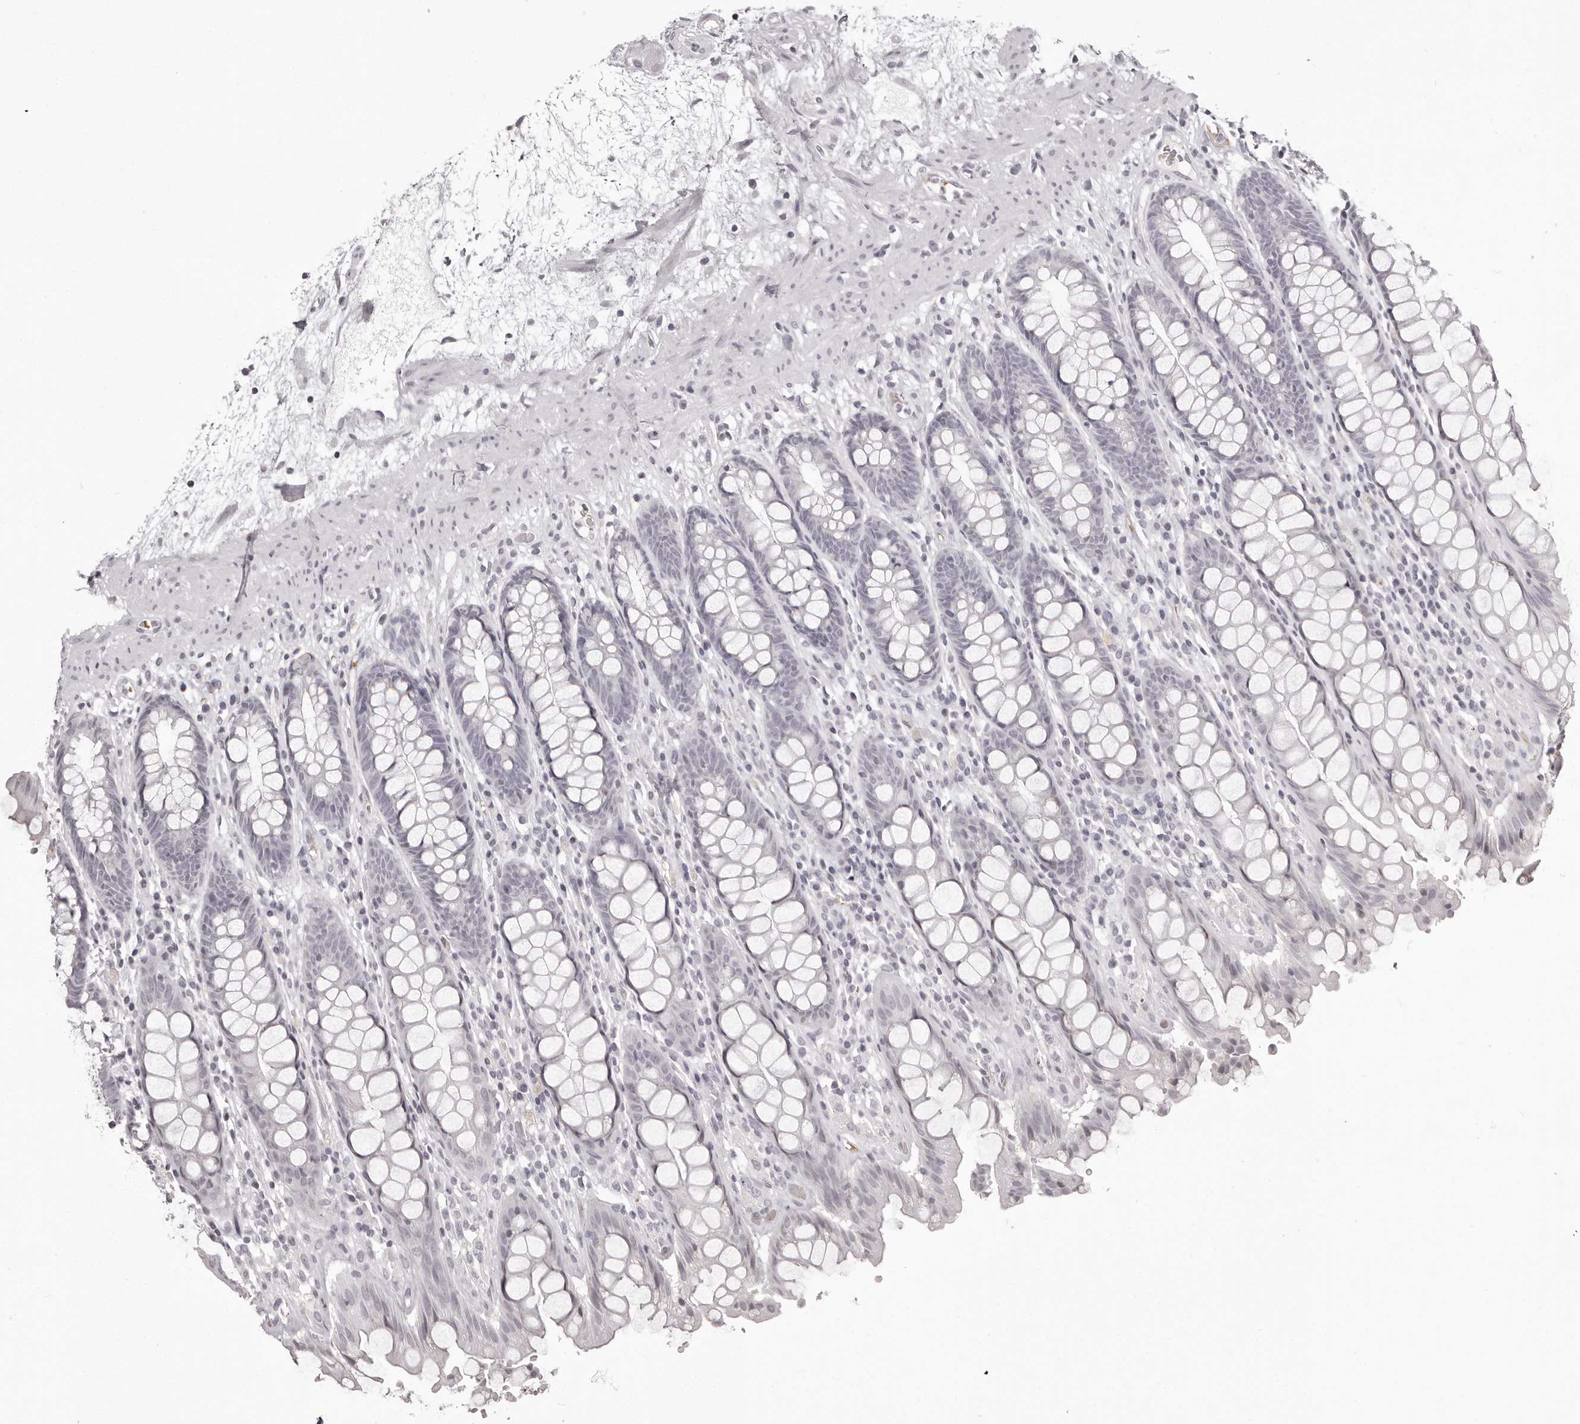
{"staining": {"intensity": "negative", "quantity": "none", "location": "none"}, "tissue": "rectum", "cell_type": "Glandular cells", "image_type": "normal", "snomed": [{"axis": "morphology", "description": "Normal tissue, NOS"}, {"axis": "topography", "description": "Rectum"}], "caption": "Micrograph shows no significant protein staining in glandular cells of benign rectum.", "gene": "C8orf74", "patient": {"sex": "male", "age": 64}}